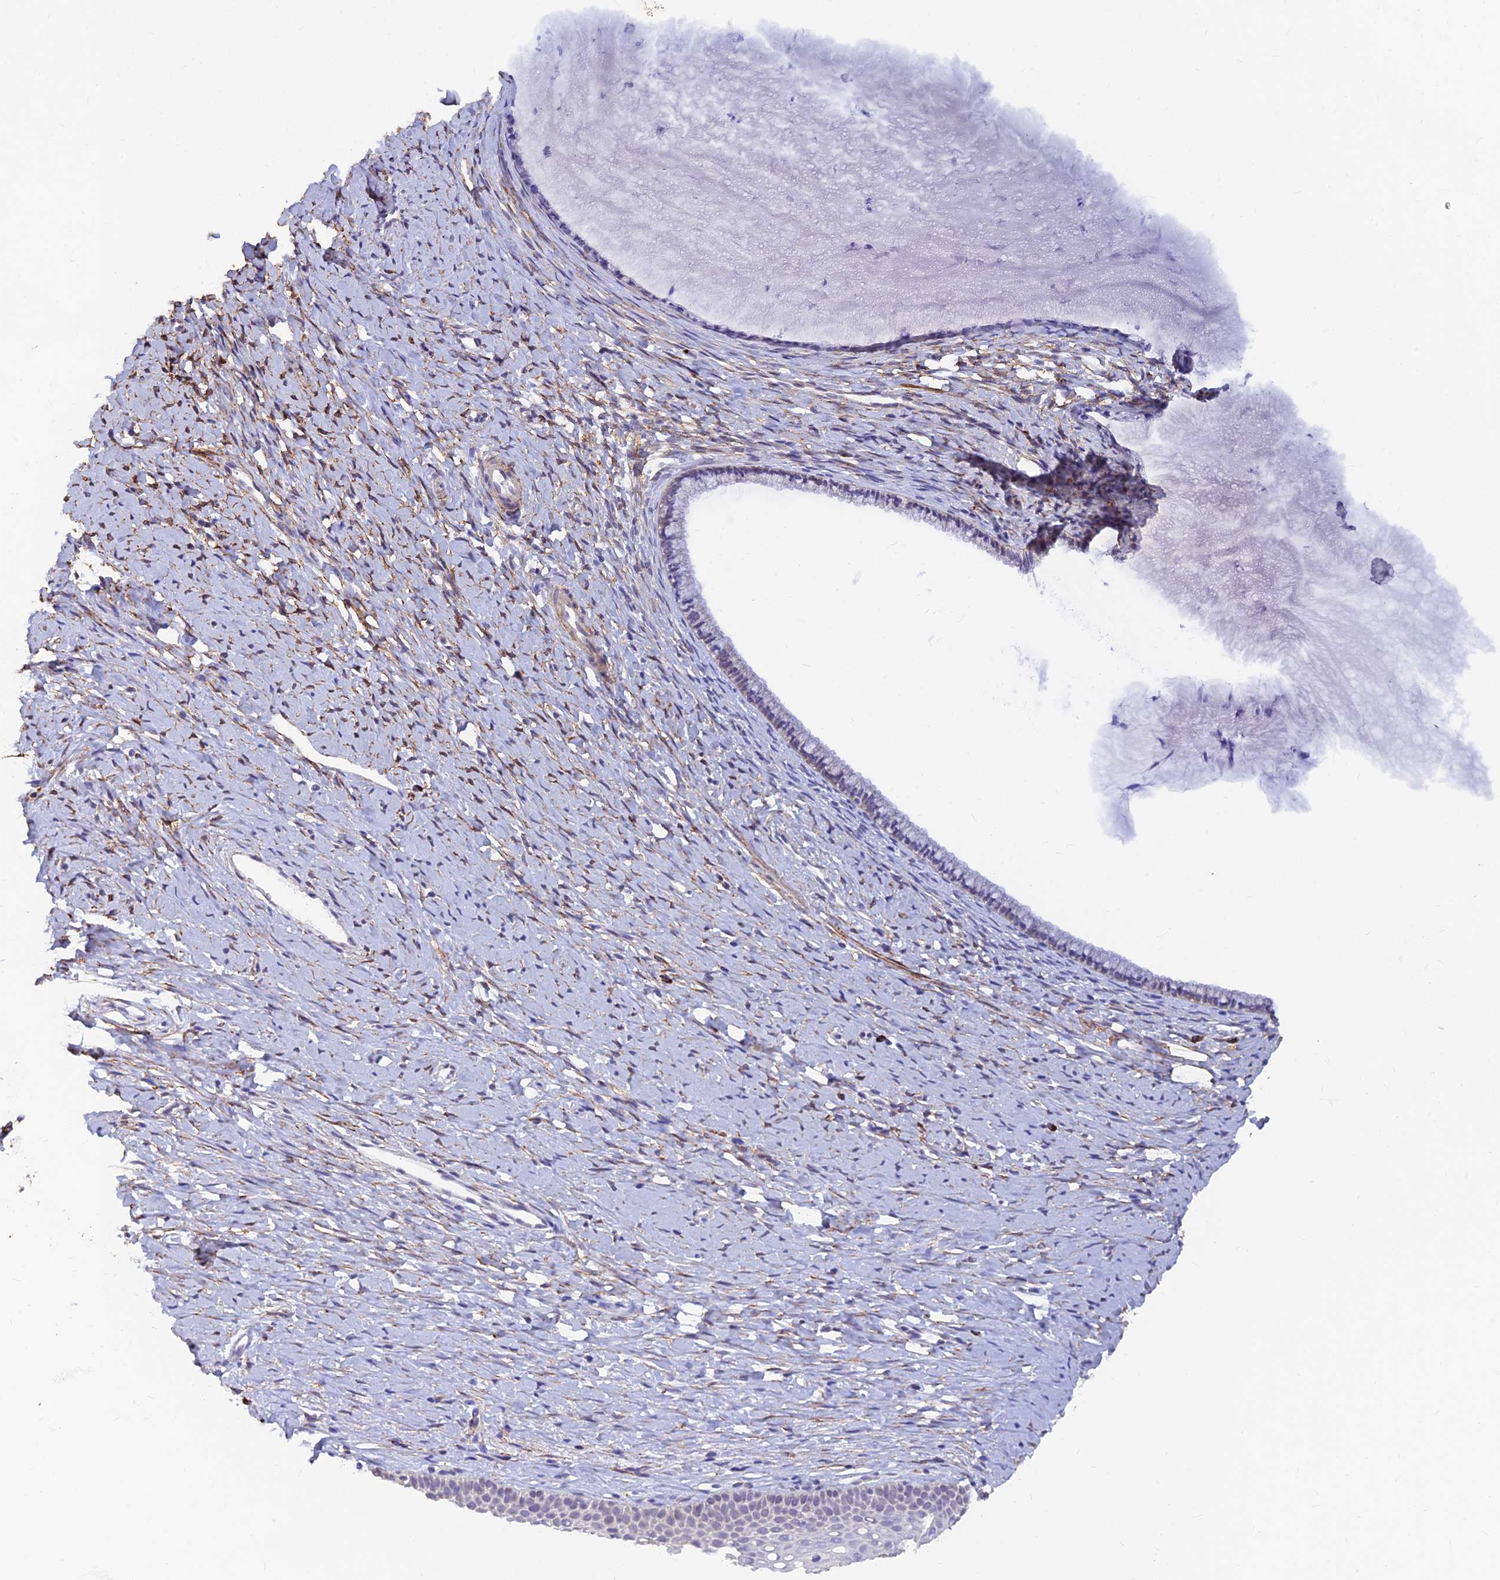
{"staining": {"intensity": "weak", "quantity": "25%-75%", "location": "cytoplasmic/membranous"}, "tissue": "cervix", "cell_type": "Glandular cells", "image_type": "normal", "snomed": [{"axis": "morphology", "description": "Normal tissue, NOS"}, {"axis": "topography", "description": "Cervix"}], "caption": "Normal cervix displays weak cytoplasmic/membranous positivity in approximately 25%-75% of glandular cells, visualized by immunohistochemistry. Using DAB (3,3'-diaminobenzidine) (brown) and hematoxylin (blue) stains, captured at high magnification using brightfield microscopy.", "gene": "ALDH1L2", "patient": {"sex": "female", "age": 36}}